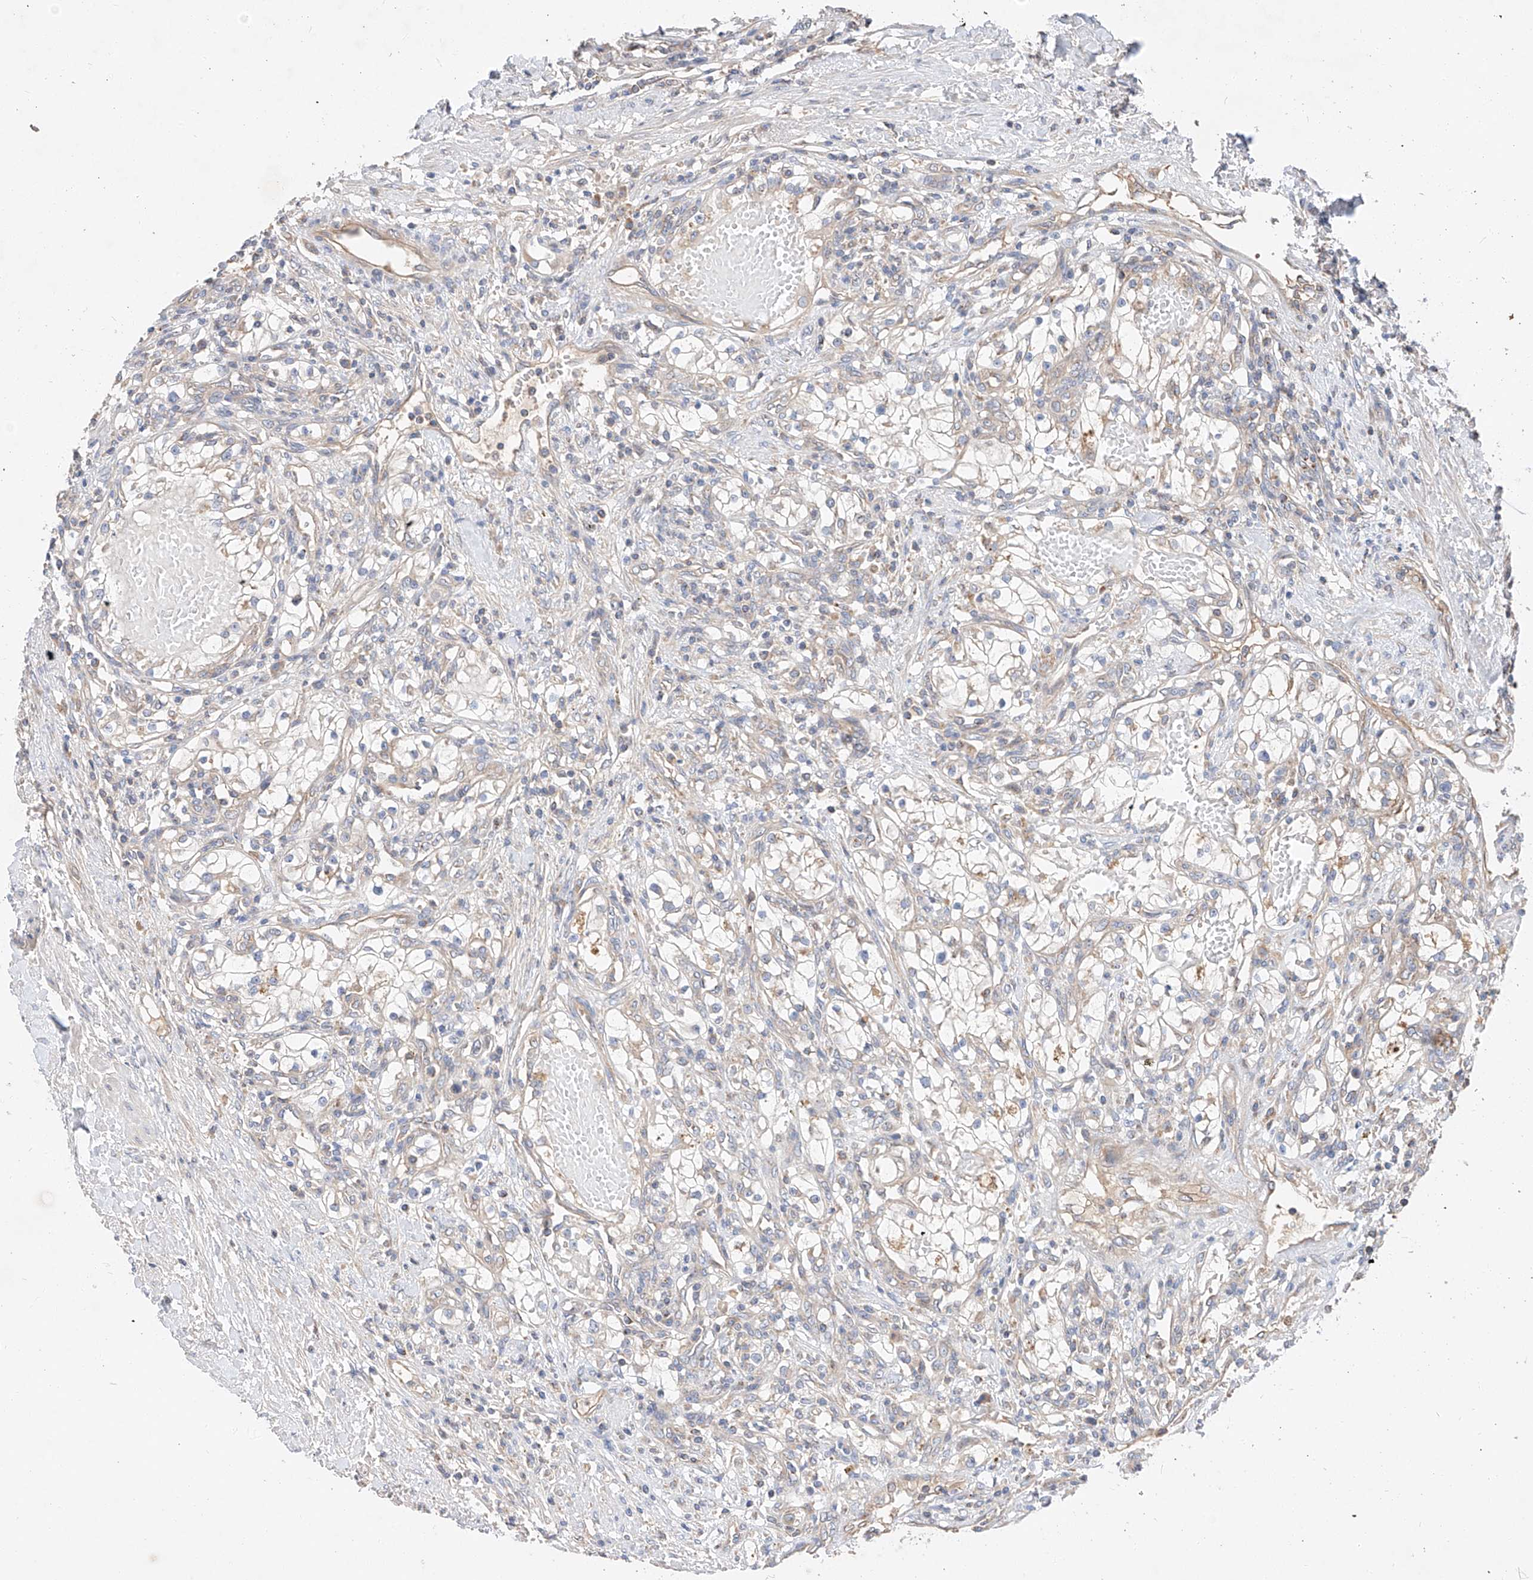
{"staining": {"intensity": "negative", "quantity": "none", "location": "none"}, "tissue": "renal cancer", "cell_type": "Tumor cells", "image_type": "cancer", "snomed": [{"axis": "morphology", "description": "Normal tissue, NOS"}, {"axis": "morphology", "description": "Adenocarcinoma, NOS"}, {"axis": "topography", "description": "Kidney"}], "caption": "Histopathology image shows no protein positivity in tumor cells of adenocarcinoma (renal) tissue. (DAB (3,3'-diaminobenzidine) immunohistochemistry visualized using brightfield microscopy, high magnification).", "gene": "RUSC1", "patient": {"sex": "male", "age": 68}}